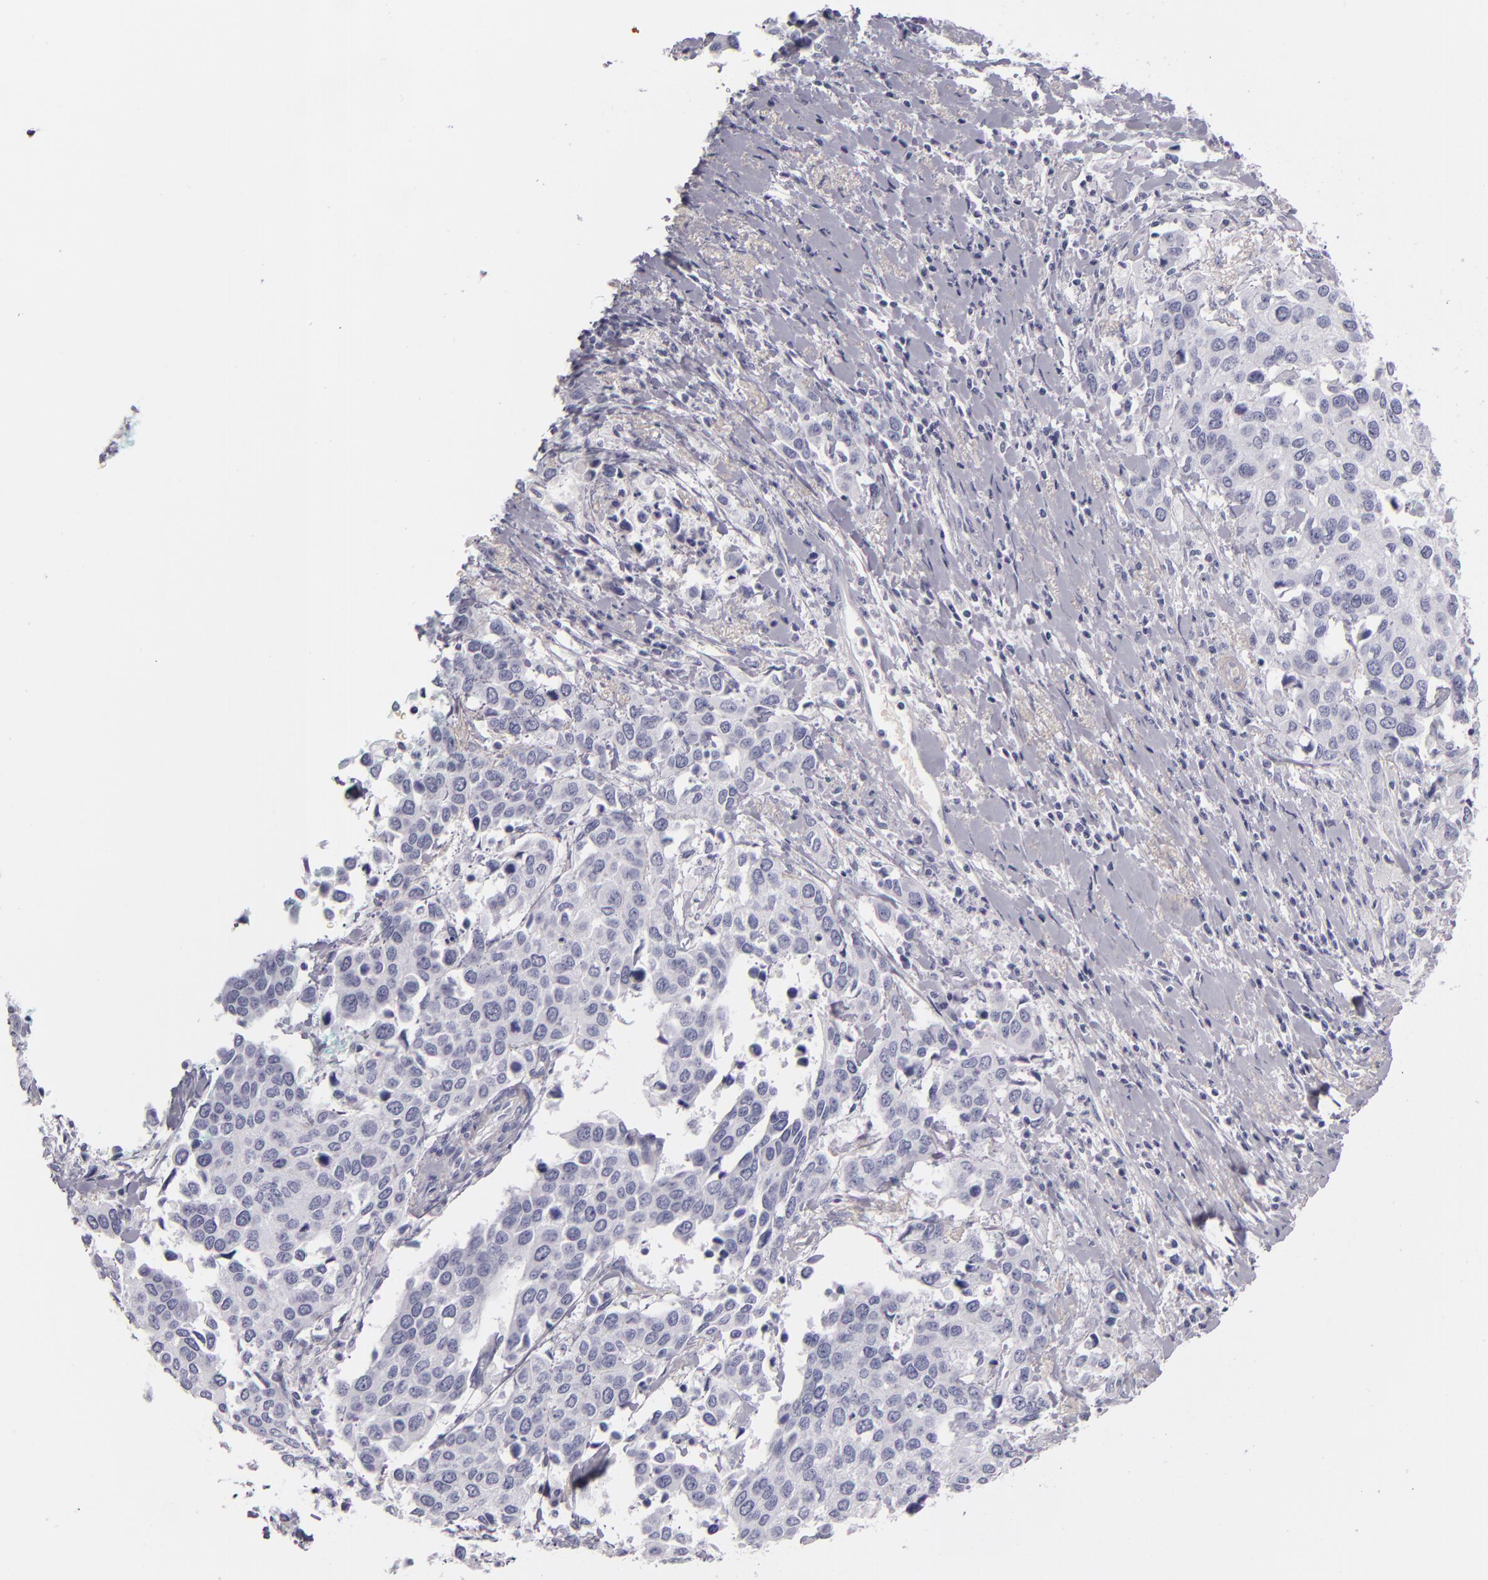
{"staining": {"intensity": "negative", "quantity": "none", "location": "none"}, "tissue": "cervical cancer", "cell_type": "Tumor cells", "image_type": "cancer", "snomed": [{"axis": "morphology", "description": "Squamous cell carcinoma, NOS"}, {"axis": "topography", "description": "Cervix"}], "caption": "Immunohistochemical staining of squamous cell carcinoma (cervical) shows no significant staining in tumor cells.", "gene": "FABP1", "patient": {"sex": "female", "age": 54}}